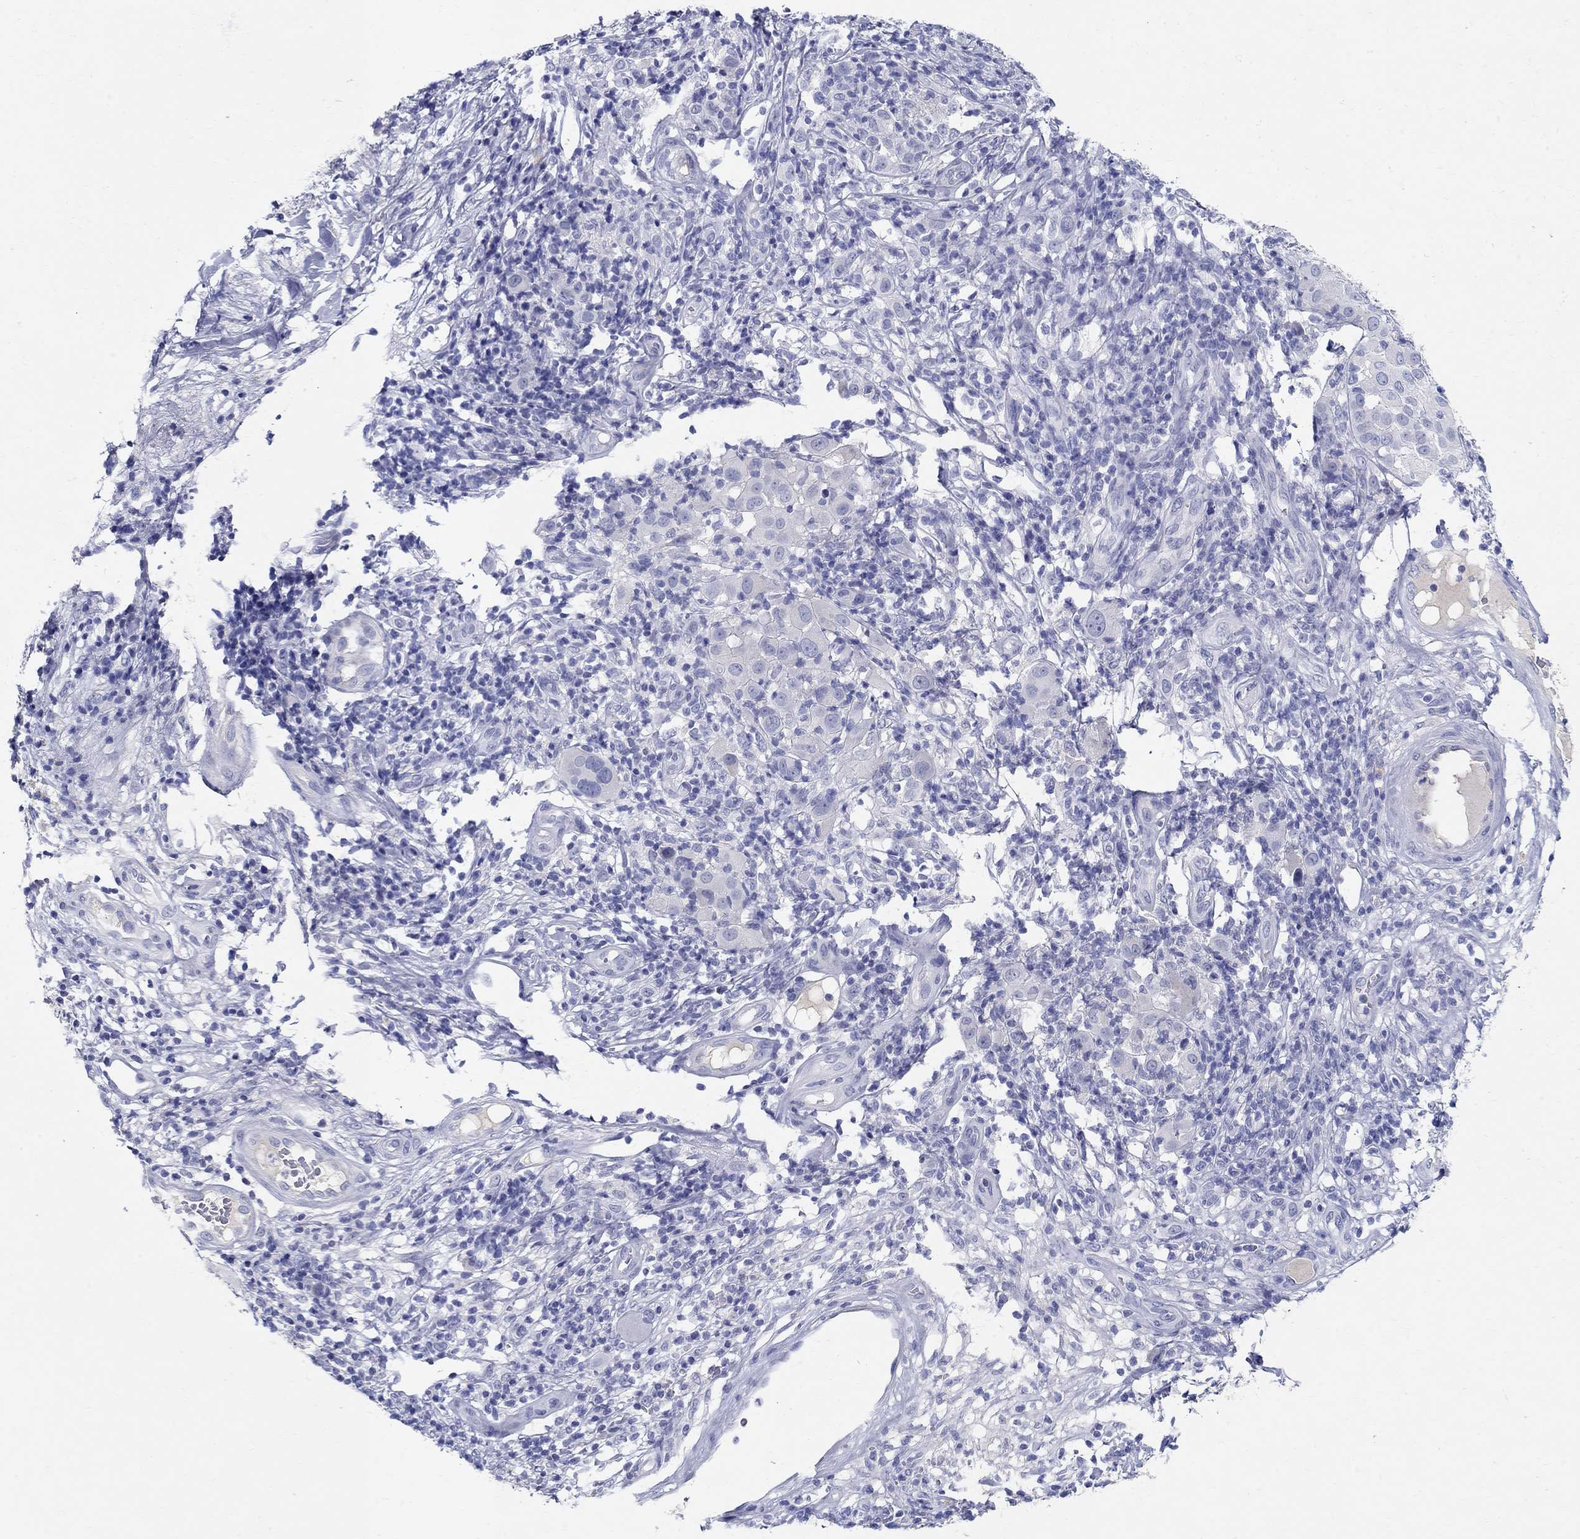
{"staining": {"intensity": "negative", "quantity": "none", "location": "none"}, "tissue": "melanoma", "cell_type": "Tumor cells", "image_type": "cancer", "snomed": [{"axis": "morphology", "description": "Malignant melanoma, NOS"}, {"axis": "topography", "description": "Skin"}], "caption": "Immunohistochemistry (IHC) image of neoplastic tissue: human melanoma stained with DAB reveals no significant protein expression in tumor cells.", "gene": "CRYGD", "patient": {"sex": "female", "age": 87}}